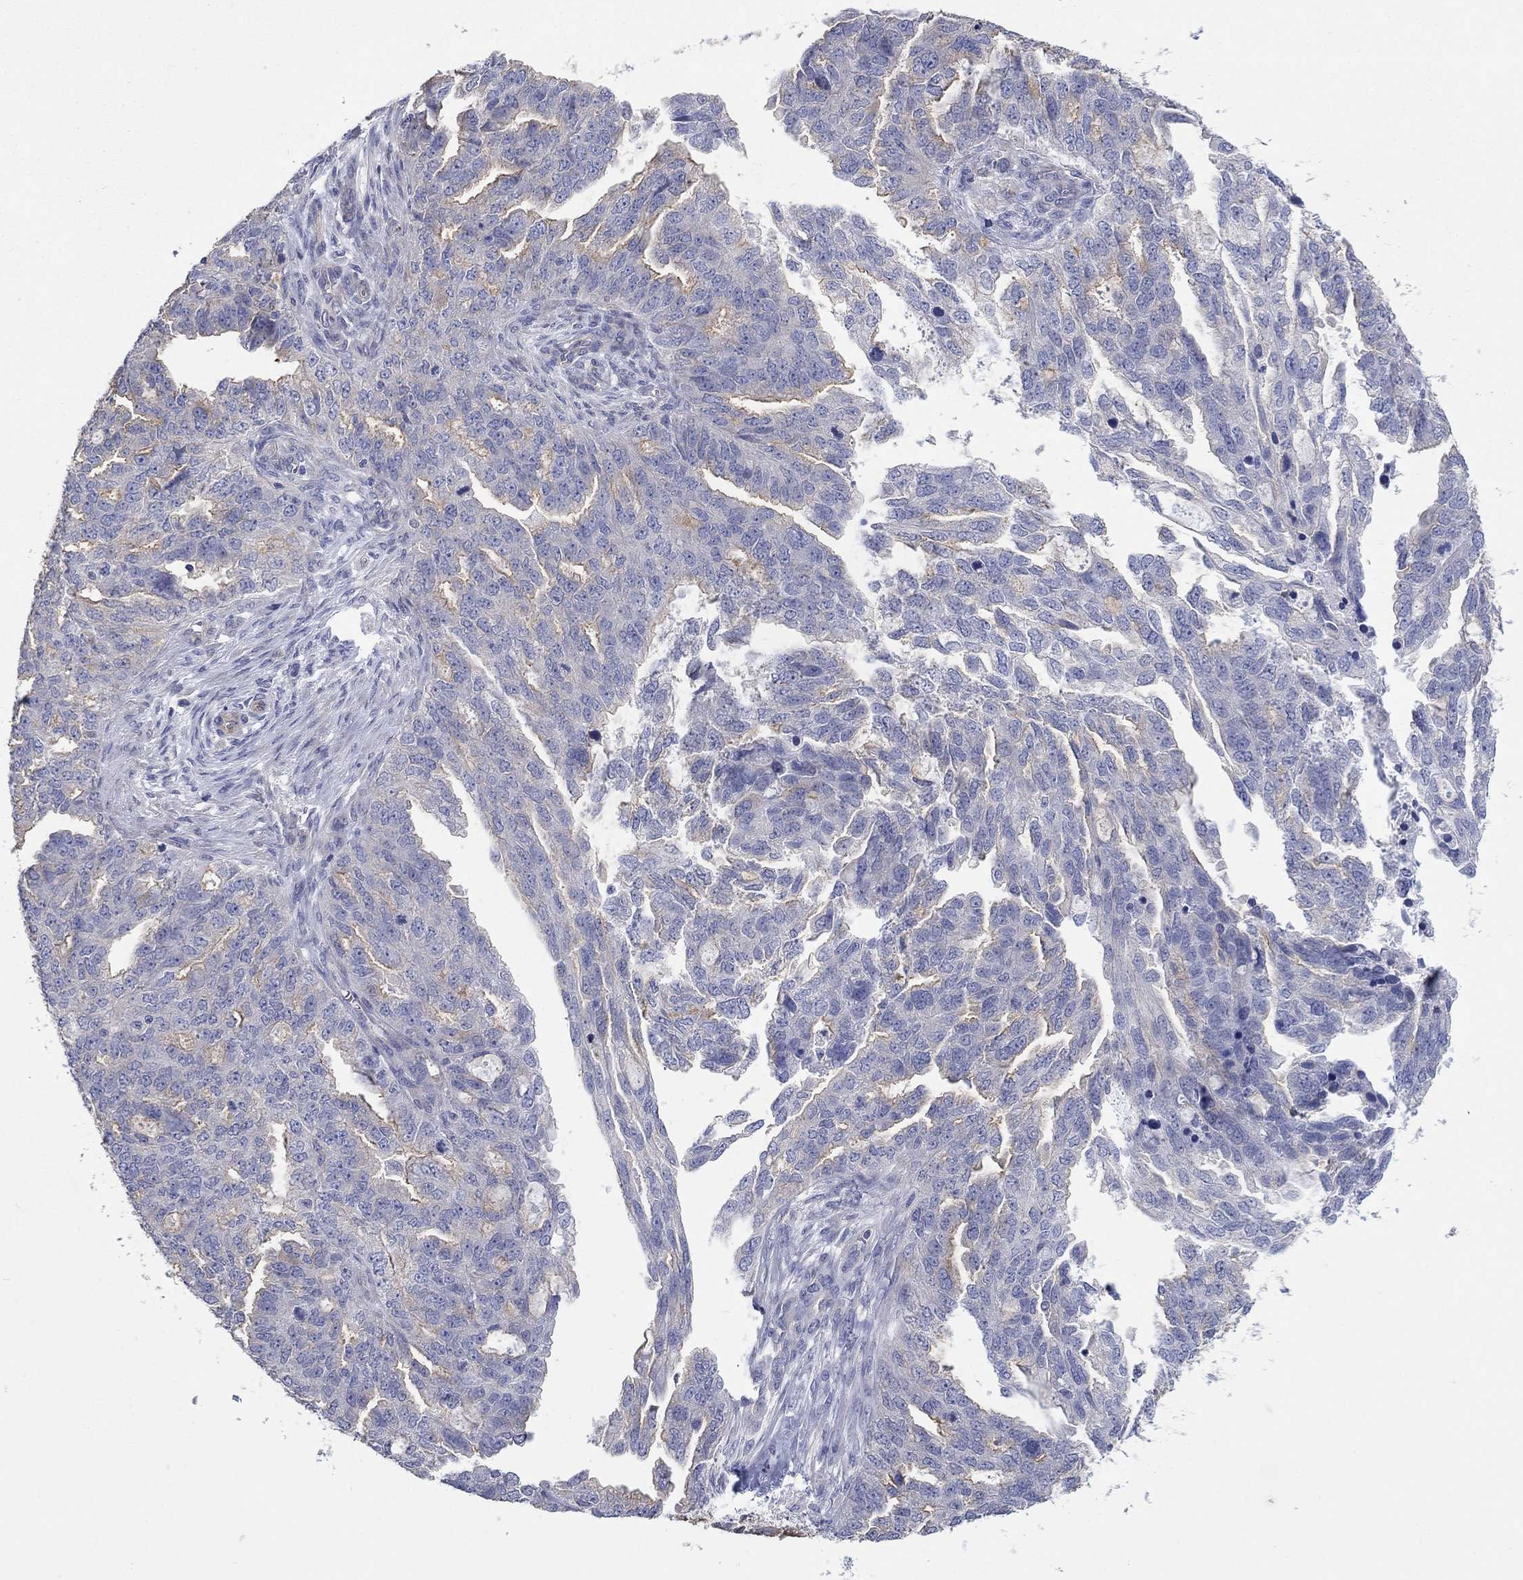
{"staining": {"intensity": "negative", "quantity": "none", "location": "none"}, "tissue": "ovarian cancer", "cell_type": "Tumor cells", "image_type": "cancer", "snomed": [{"axis": "morphology", "description": "Cystadenocarcinoma, serous, NOS"}, {"axis": "topography", "description": "Ovary"}], "caption": "High power microscopy image of an immunohistochemistry (IHC) micrograph of serous cystadenocarcinoma (ovarian), revealing no significant expression in tumor cells.", "gene": "TPRN", "patient": {"sex": "female", "age": 51}}